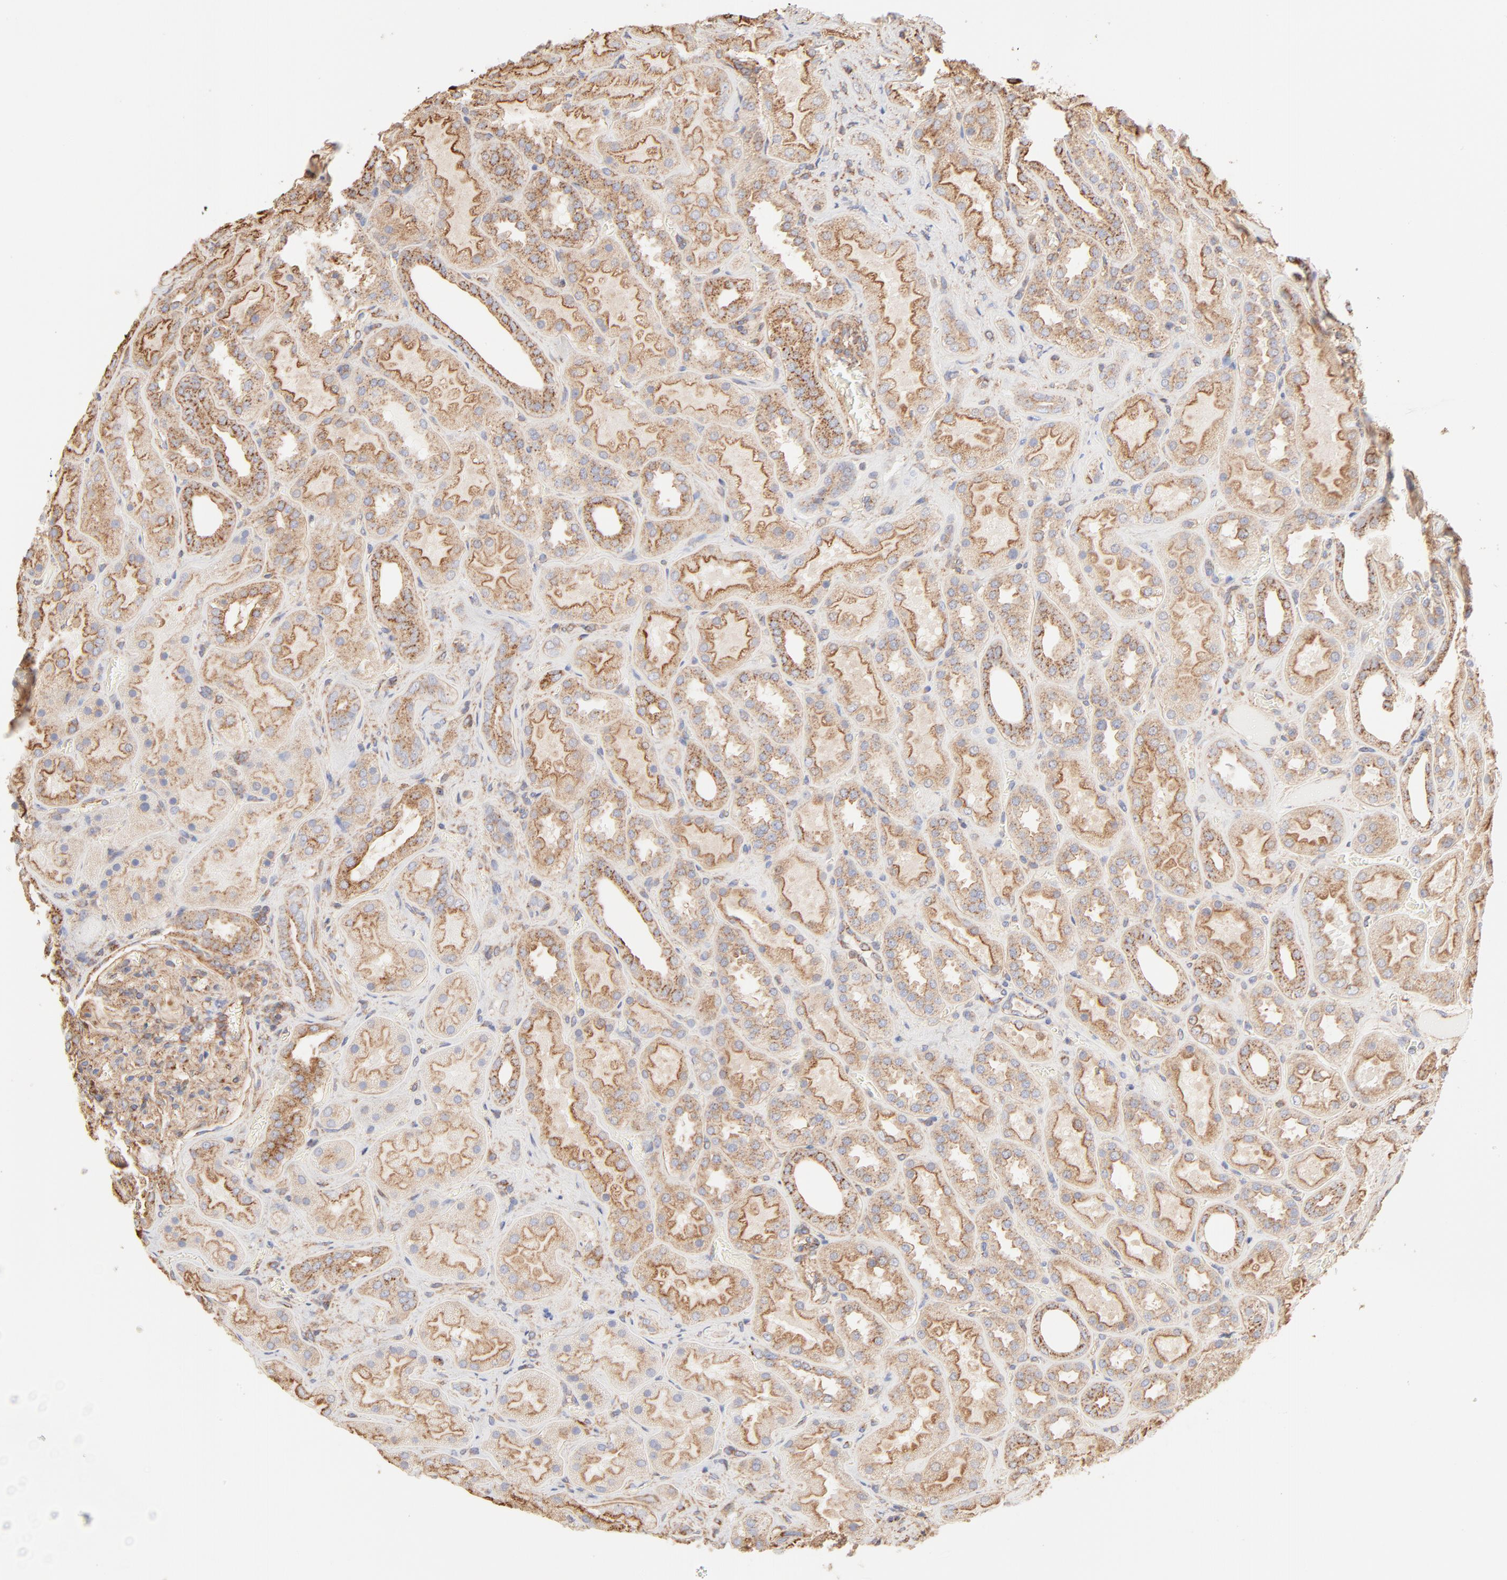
{"staining": {"intensity": "weak", "quantity": ">75%", "location": "cytoplasmic/membranous"}, "tissue": "kidney", "cell_type": "Cells in glomeruli", "image_type": "normal", "snomed": [{"axis": "morphology", "description": "Normal tissue, NOS"}, {"axis": "topography", "description": "Kidney"}], "caption": "Brown immunohistochemical staining in unremarkable kidney shows weak cytoplasmic/membranous staining in about >75% of cells in glomeruli. The staining was performed using DAB (3,3'-diaminobenzidine), with brown indicating positive protein expression. Nuclei are stained blue with hematoxylin.", "gene": "CLTB", "patient": {"sex": "male", "age": 28}}